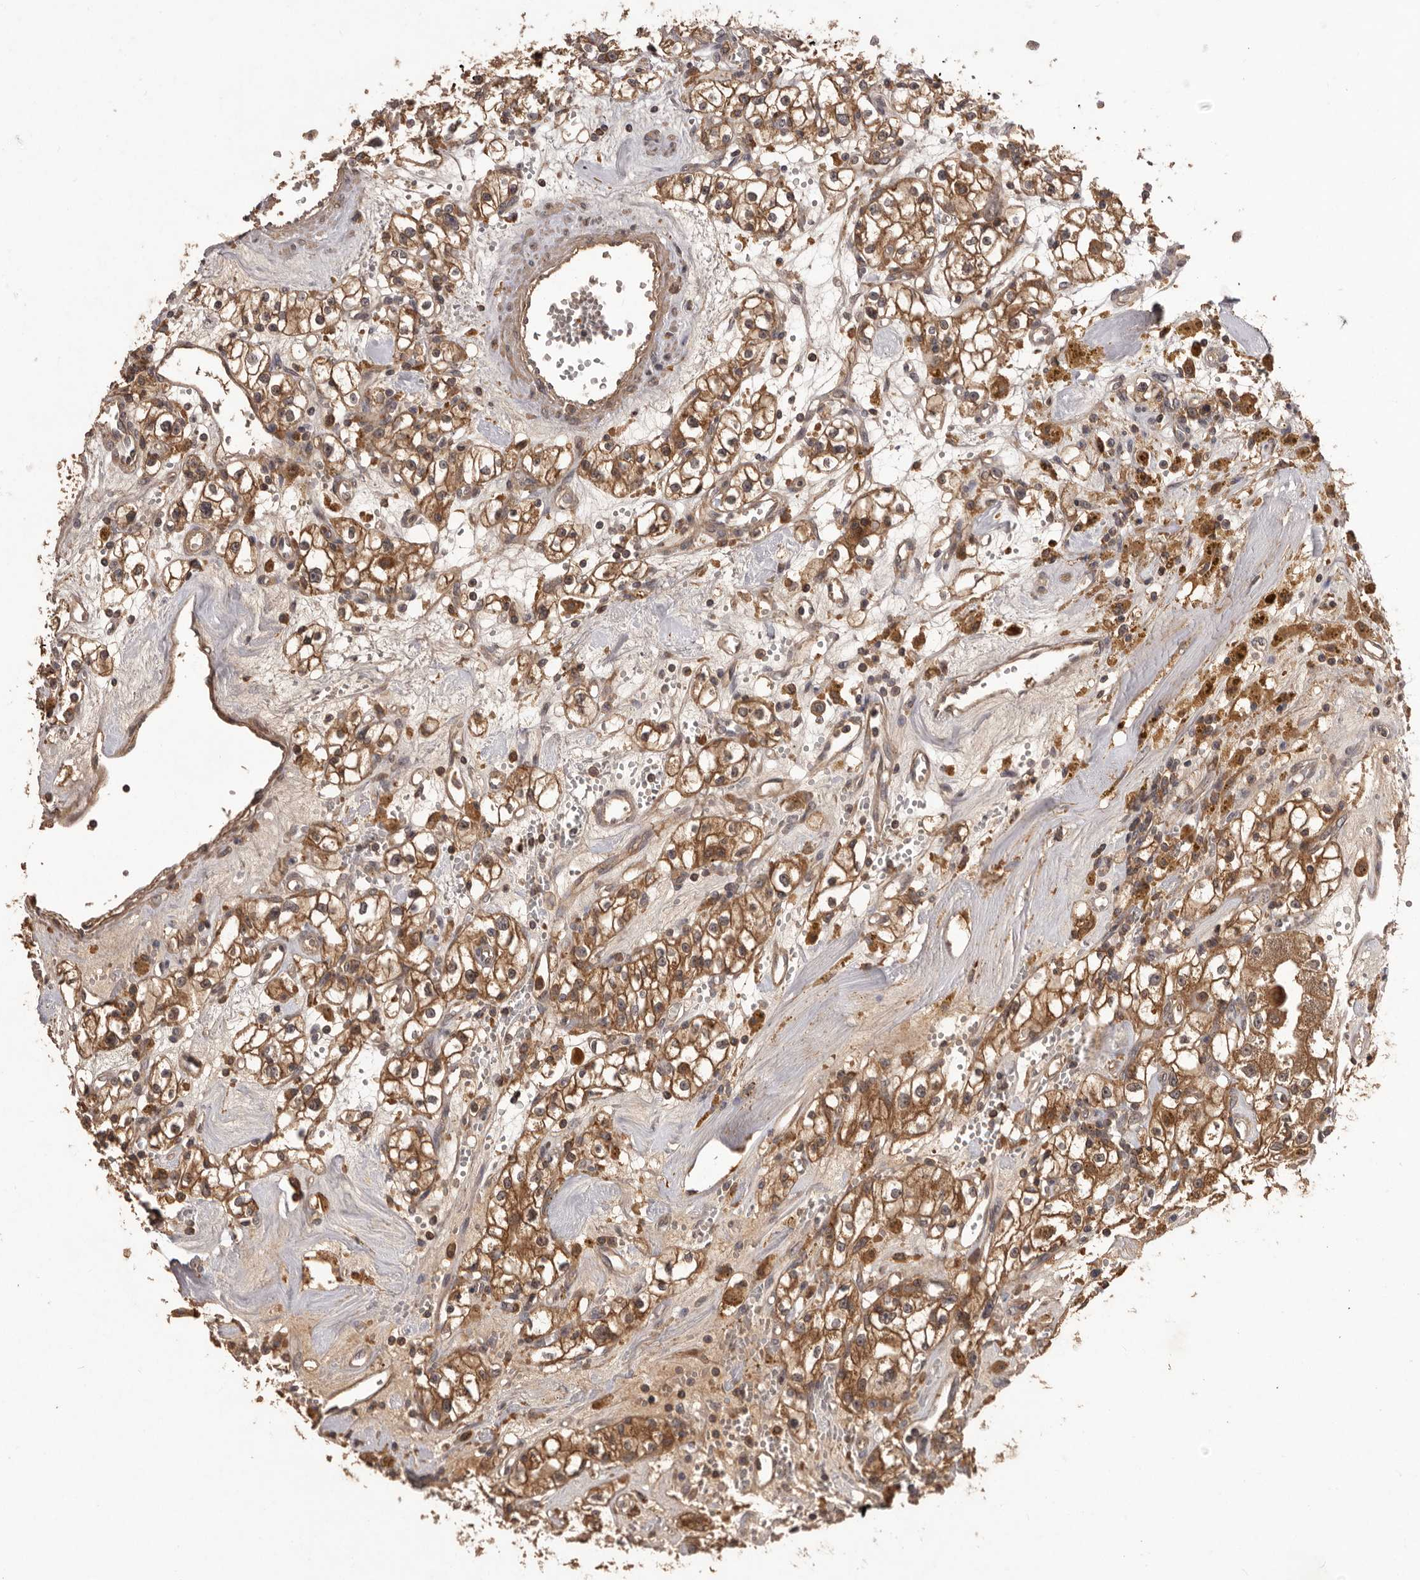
{"staining": {"intensity": "moderate", "quantity": ">75%", "location": "cytoplasmic/membranous"}, "tissue": "renal cancer", "cell_type": "Tumor cells", "image_type": "cancer", "snomed": [{"axis": "morphology", "description": "Adenocarcinoma, NOS"}, {"axis": "topography", "description": "Kidney"}], "caption": "Immunohistochemistry (DAB (3,3'-diaminobenzidine)) staining of renal cancer displays moderate cytoplasmic/membranous protein expression in approximately >75% of tumor cells.", "gene": "SLC22A3", "patient": {"sex": "male", "age": 56}}